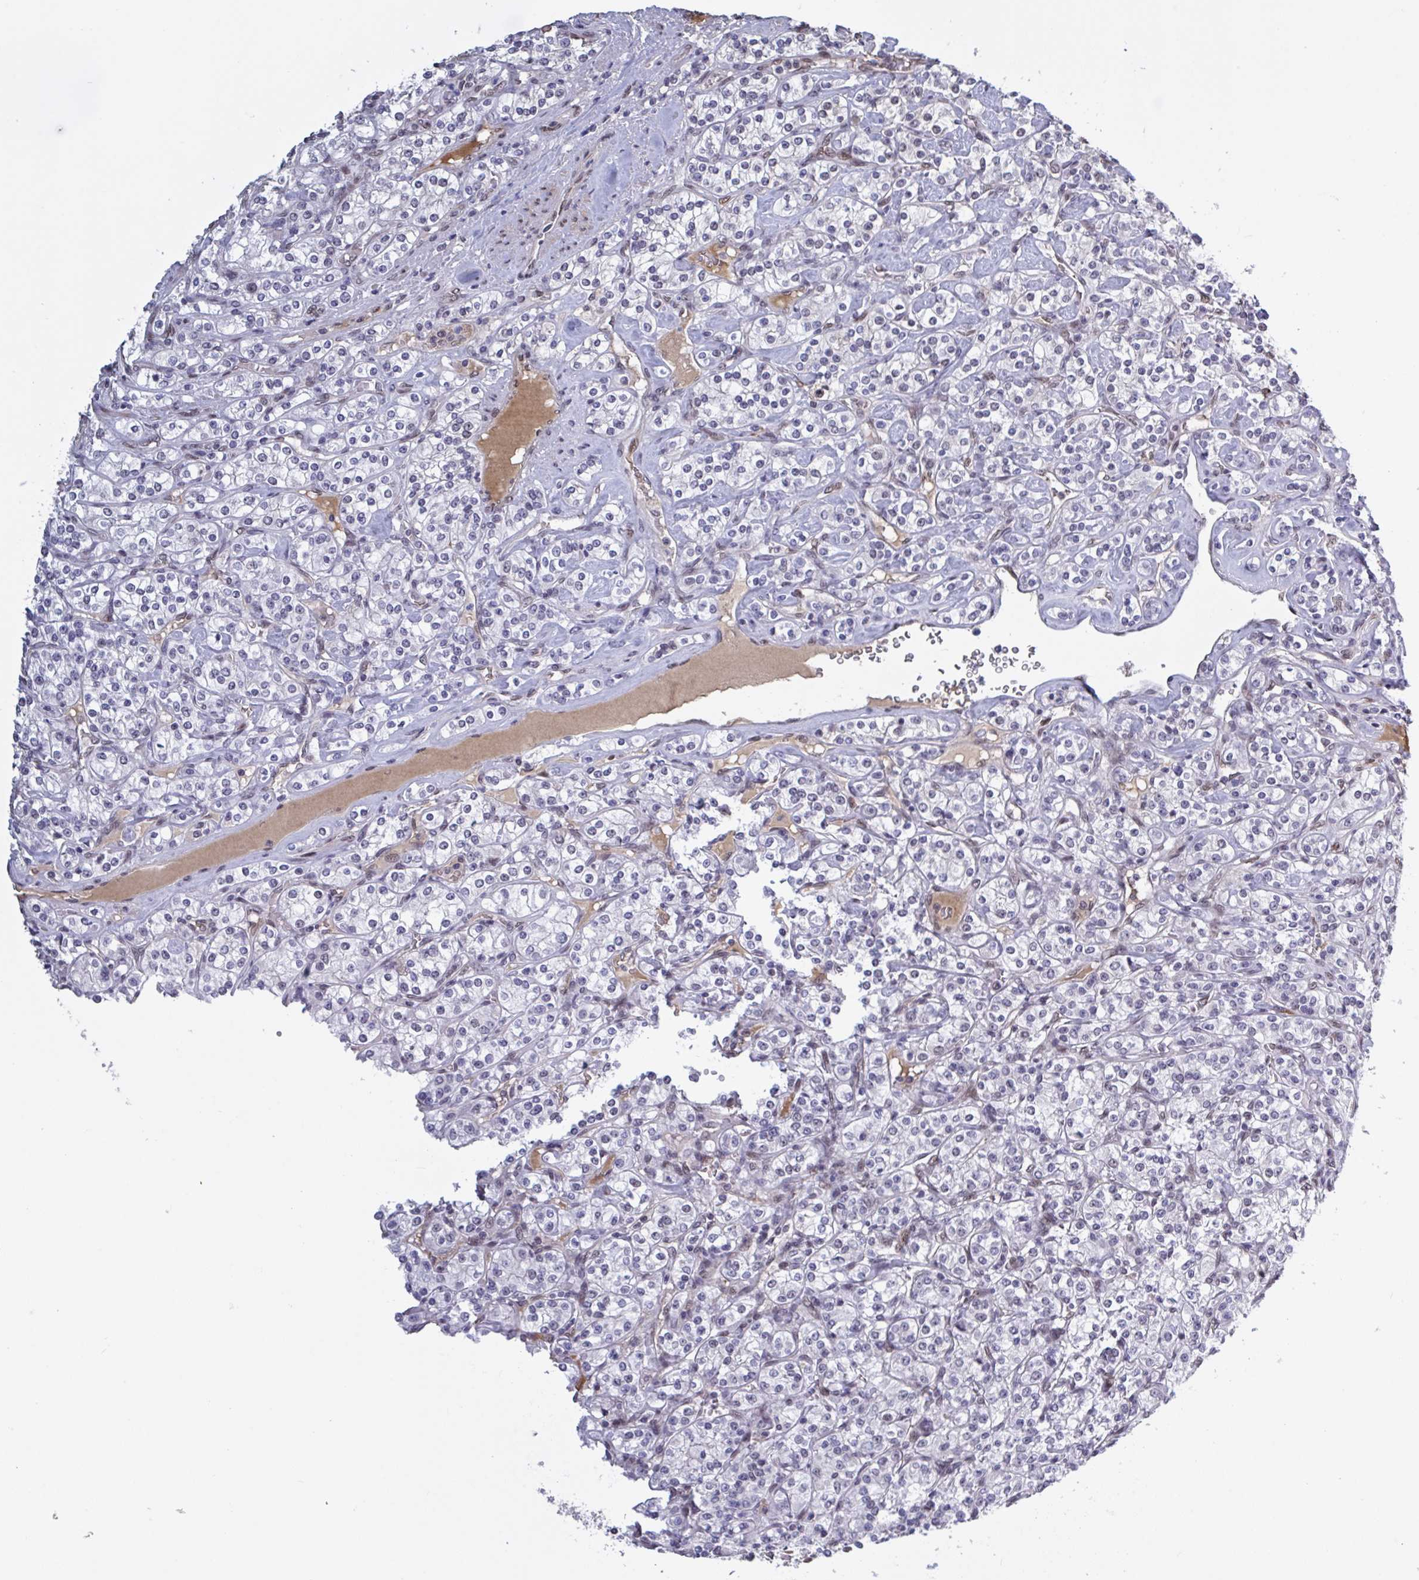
{"staining": {"intensity": "weak", "quantity": "<25%", "location": "nuclear"}, "tissue": "renal cancer", "cell_type": "Tumor cells", "image_type": "cancer", "snomed": [{"axis": "morphology", "description": "Adenocarcinoma, NOS"}, {"axis": "topography", "description": "Kidney"}], "caption": "This is a image of immunohistochemistry staining of renal adenocarcinoma, which shows no staining in tumor cells. Brightfield microscopy of immunohistochemistry stained with DAB (3,3'-diaminobenzidine) (brown) and hematoxylin (blue), captured at high magnification.", "gene": "BCL7B", "patient": {"sex": "male", "age": 77}}